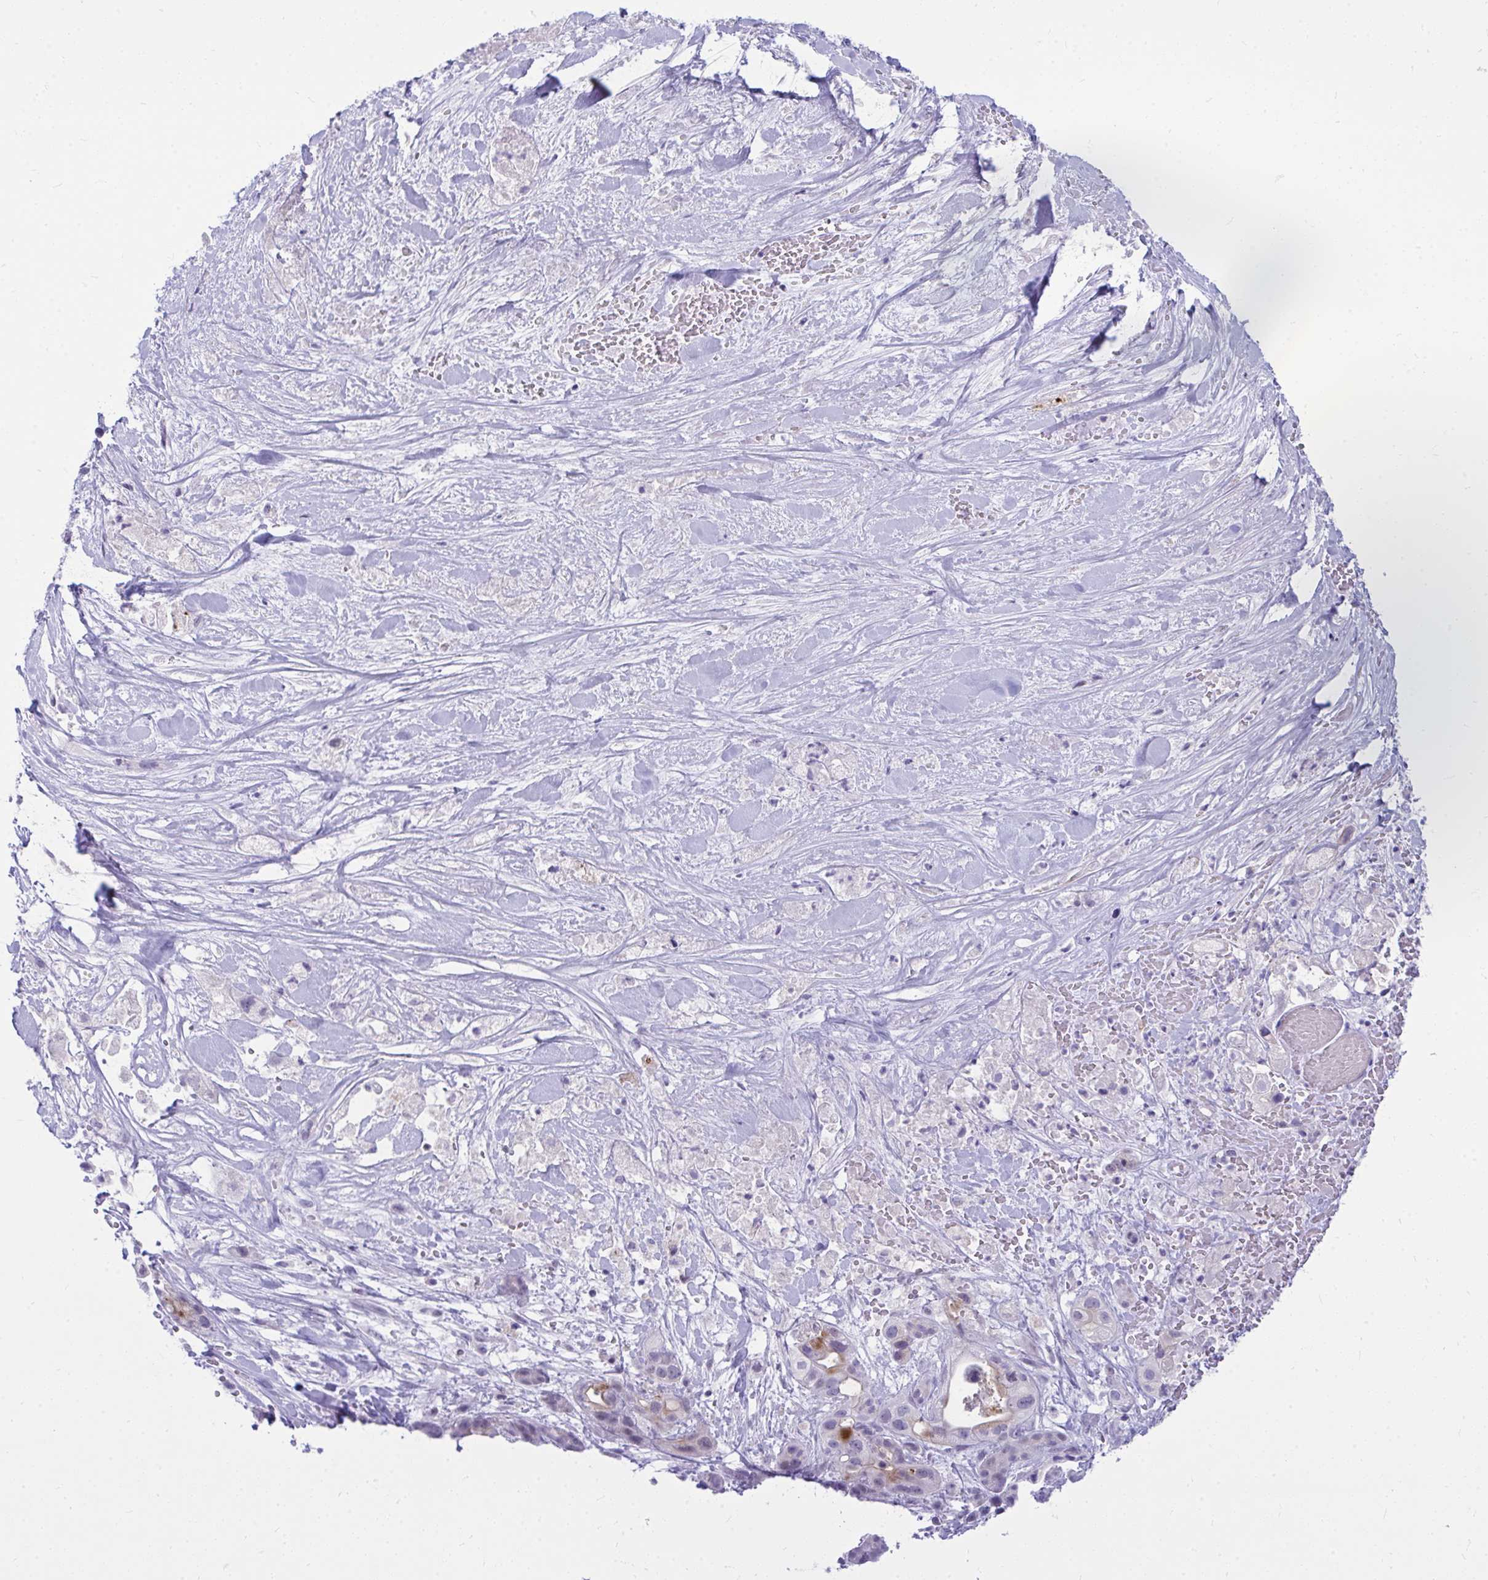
{"staining": {"intensity": "weak", "quantity": "<25%", "location": "cytoplasmic/membranous"}, "tissue": "pancreatic cancer", "cell_type": "Tumor cells", "image_type": "cancer", "snomed": [{"axis": "morphology", "description": "Adenocarcinoma, NOS"}, {"axis": "topography", "description": "Pancreas"}], "caption": "Tumor cells show no significant protein staining in pancreatic adenocarcinoma. (IHC, brightfield microscopy, high magnification).", "gene": "OR5F1", "patient": {"sex": "male", "age": 44}}